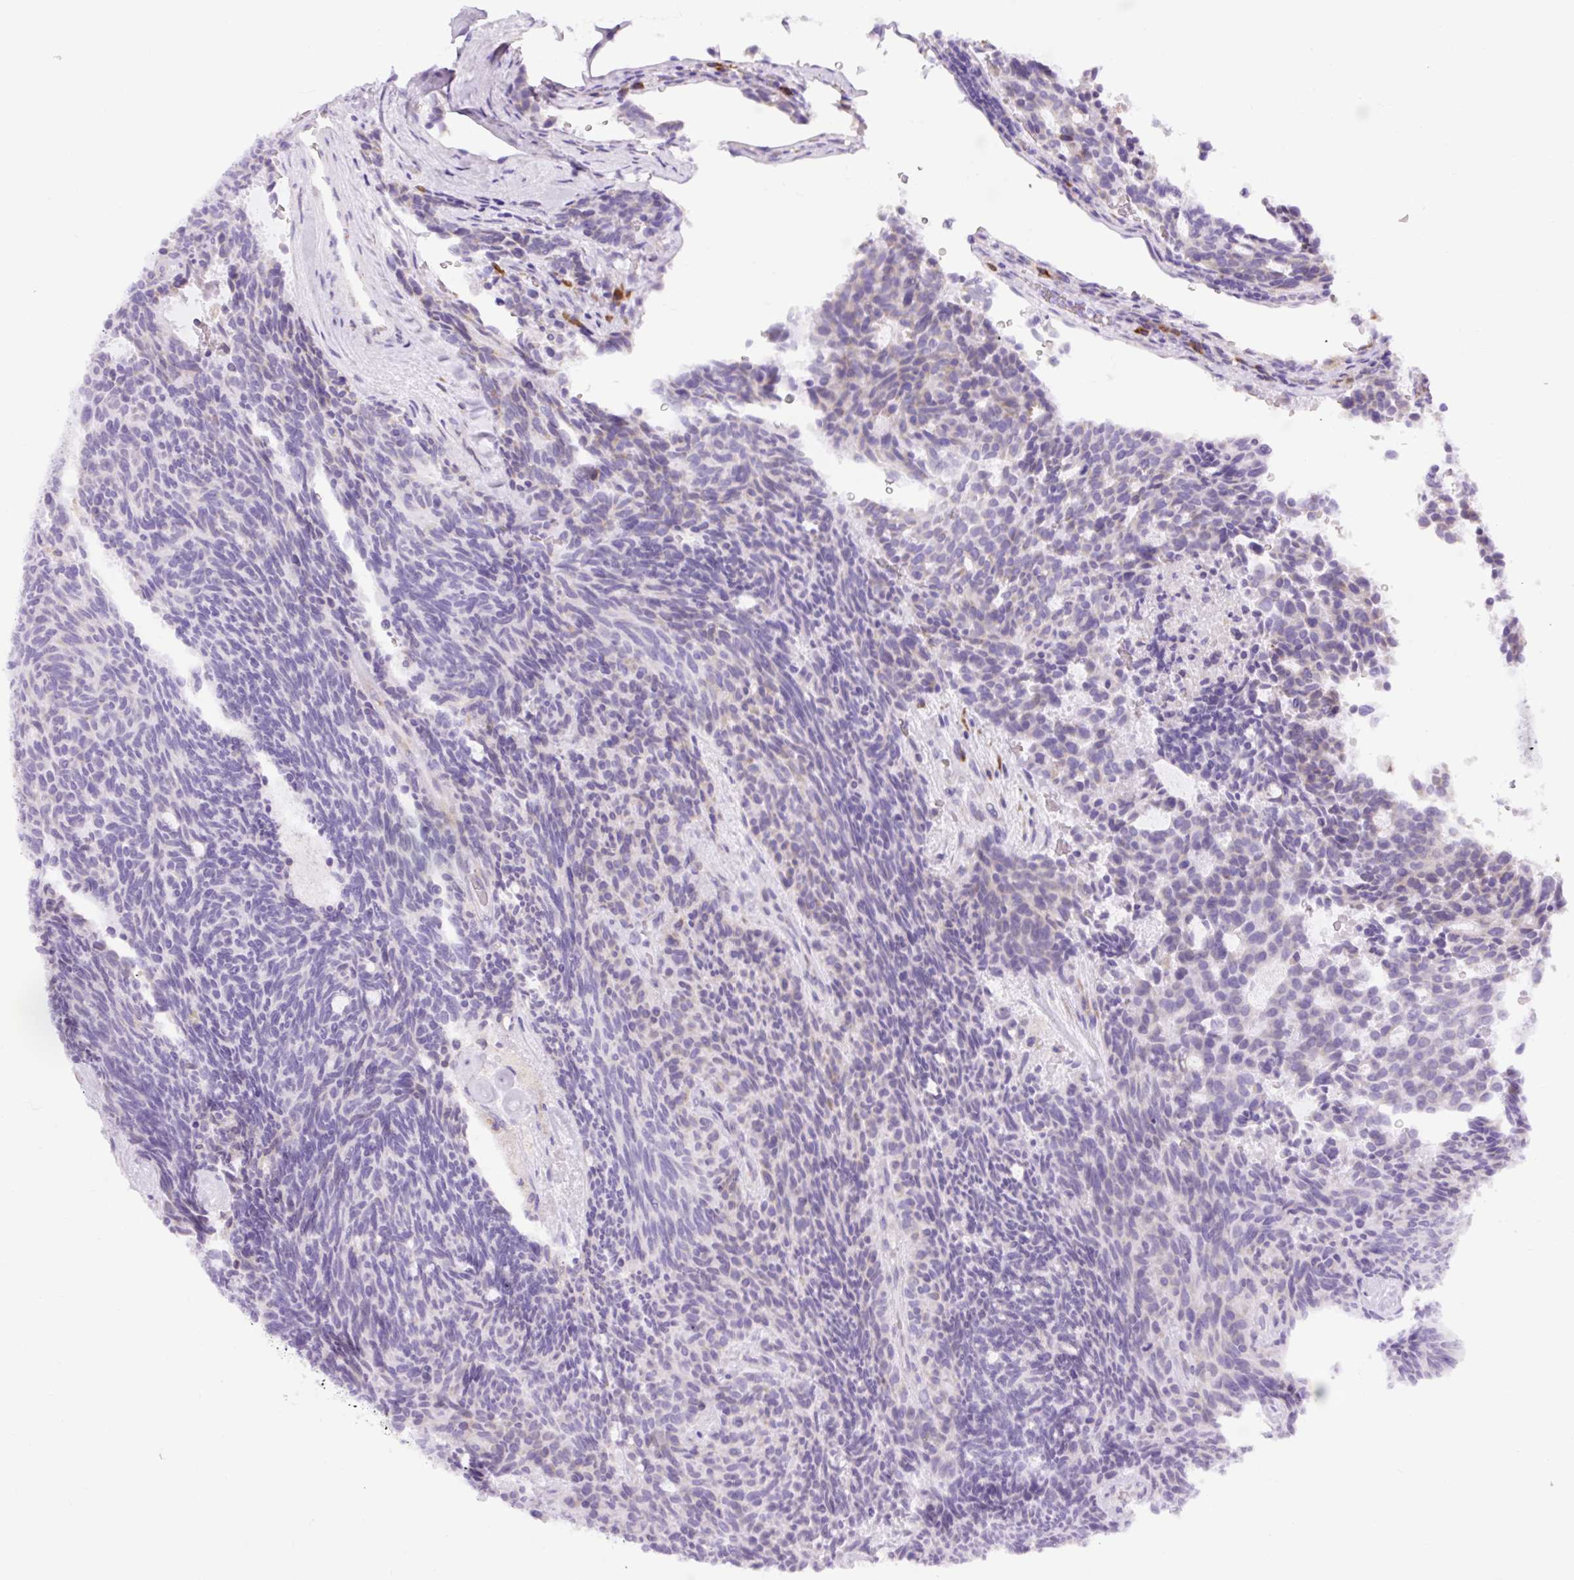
{"staining": {"intensity": "negative", "quantity": "none", "location": "none"}, "tissue": "carcinoid", "cell_type": "Tumor cells", "image_type": "cancer", "snomed": [{"axis": "morphology", "description": "Carcinoid, malignant, NOS"}, {"axis": "topography", "description": "Pancreas"}], "caption": "Malignant carcinoid was stained to show a protein in brown. There is no significant positivity in tumor cells. (DAB immunohistochemistry, high magnification).", "gene": "DDOST", "patient": {"sex": "female", "age": 54}}